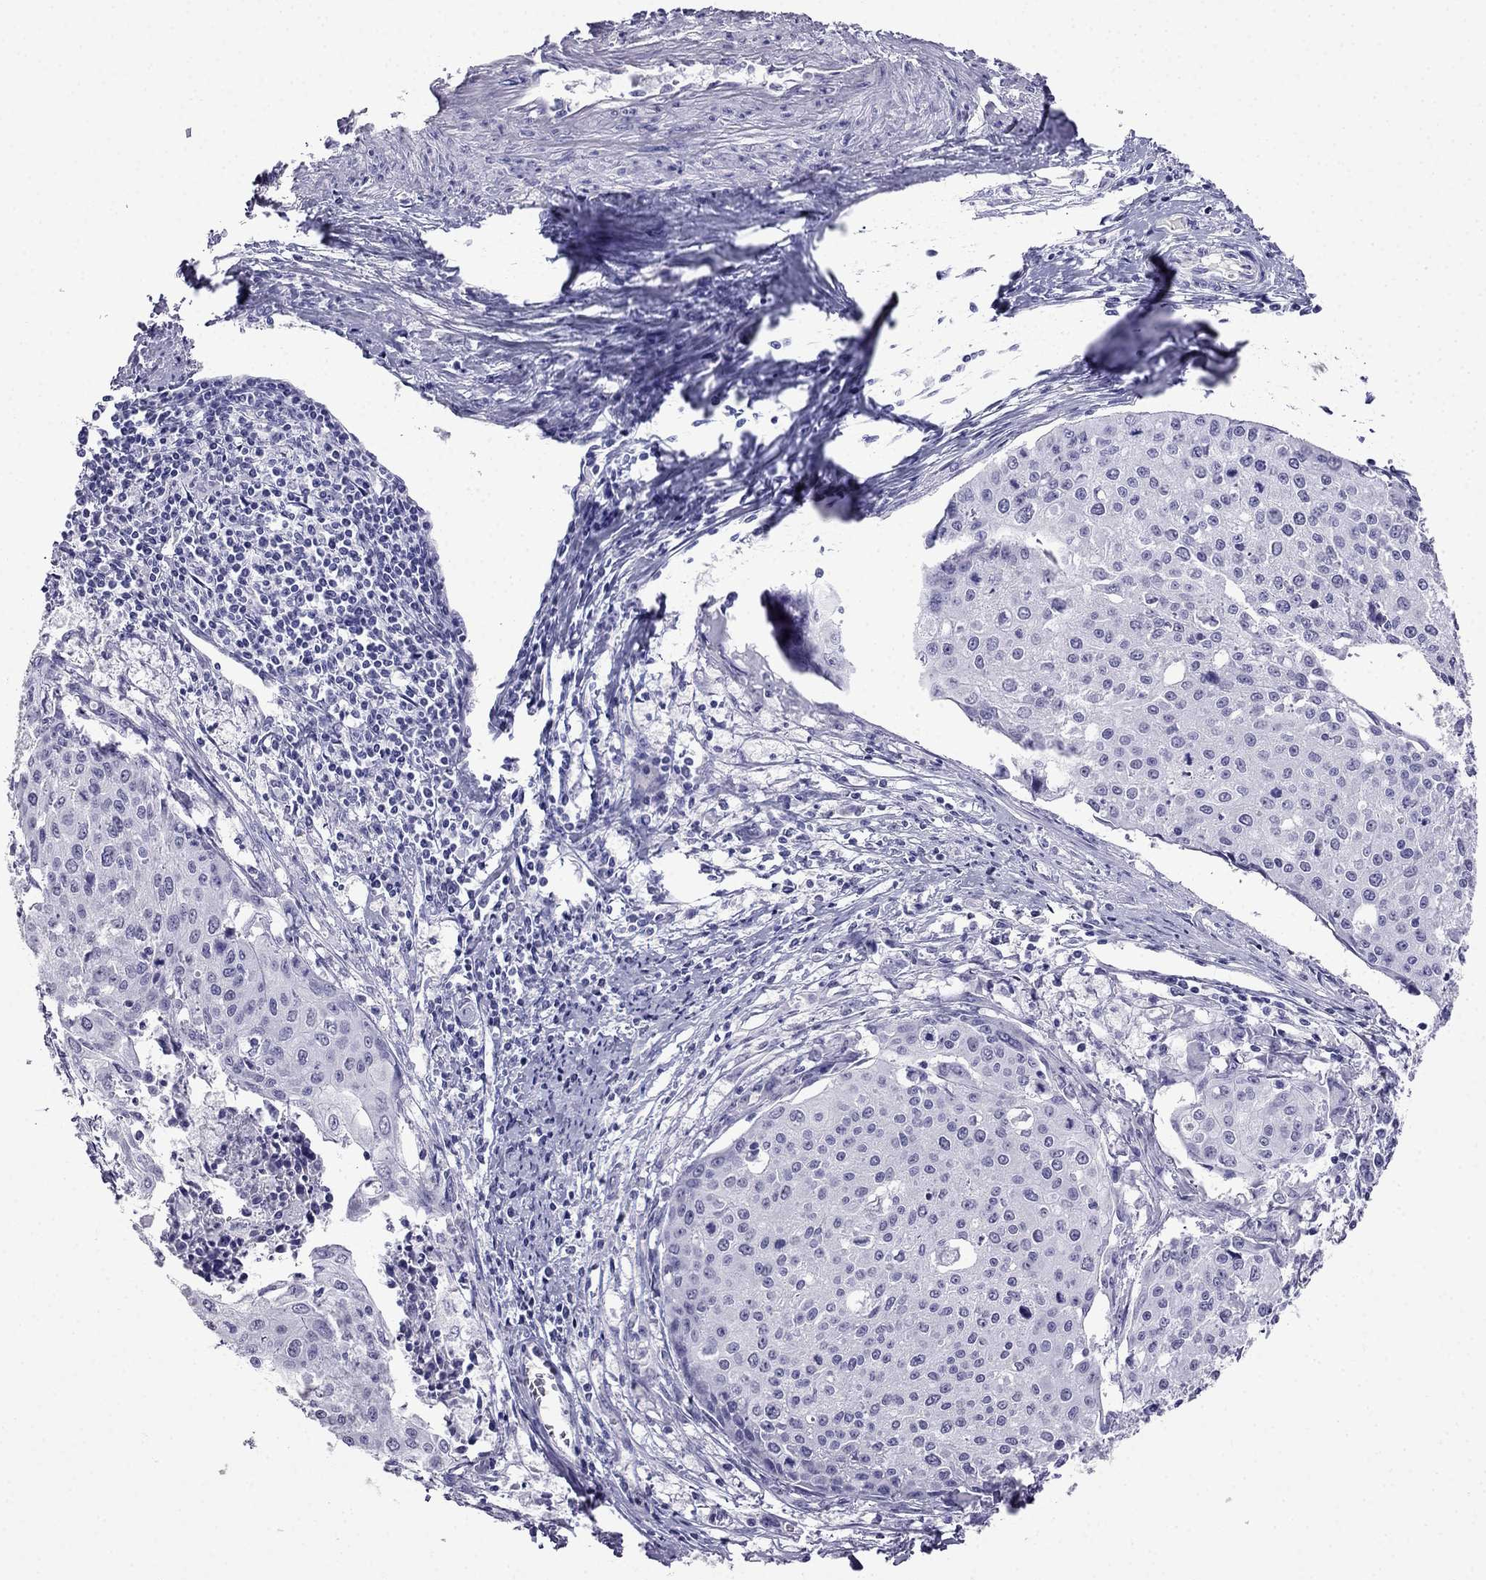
{"staining": {"intensity": "negative", "quantity": "none", "location": "none"}, "tissue": "cervical cancer", "cell_type": "Tumor cells", "image_type": "cancer", "snomed": [{"axis": "morphology", "description": "Squamous cell carcinoma, NOS"}, {"axis": "topography", "description": "Cervix"}], "caption": "Squamous cell carcinoma (cervical) was stained to show a protein in brown. There is no significant positivity in tumor cells.", "gene": "CDHR4", "patient": {"sex": "female", "age": 38}}